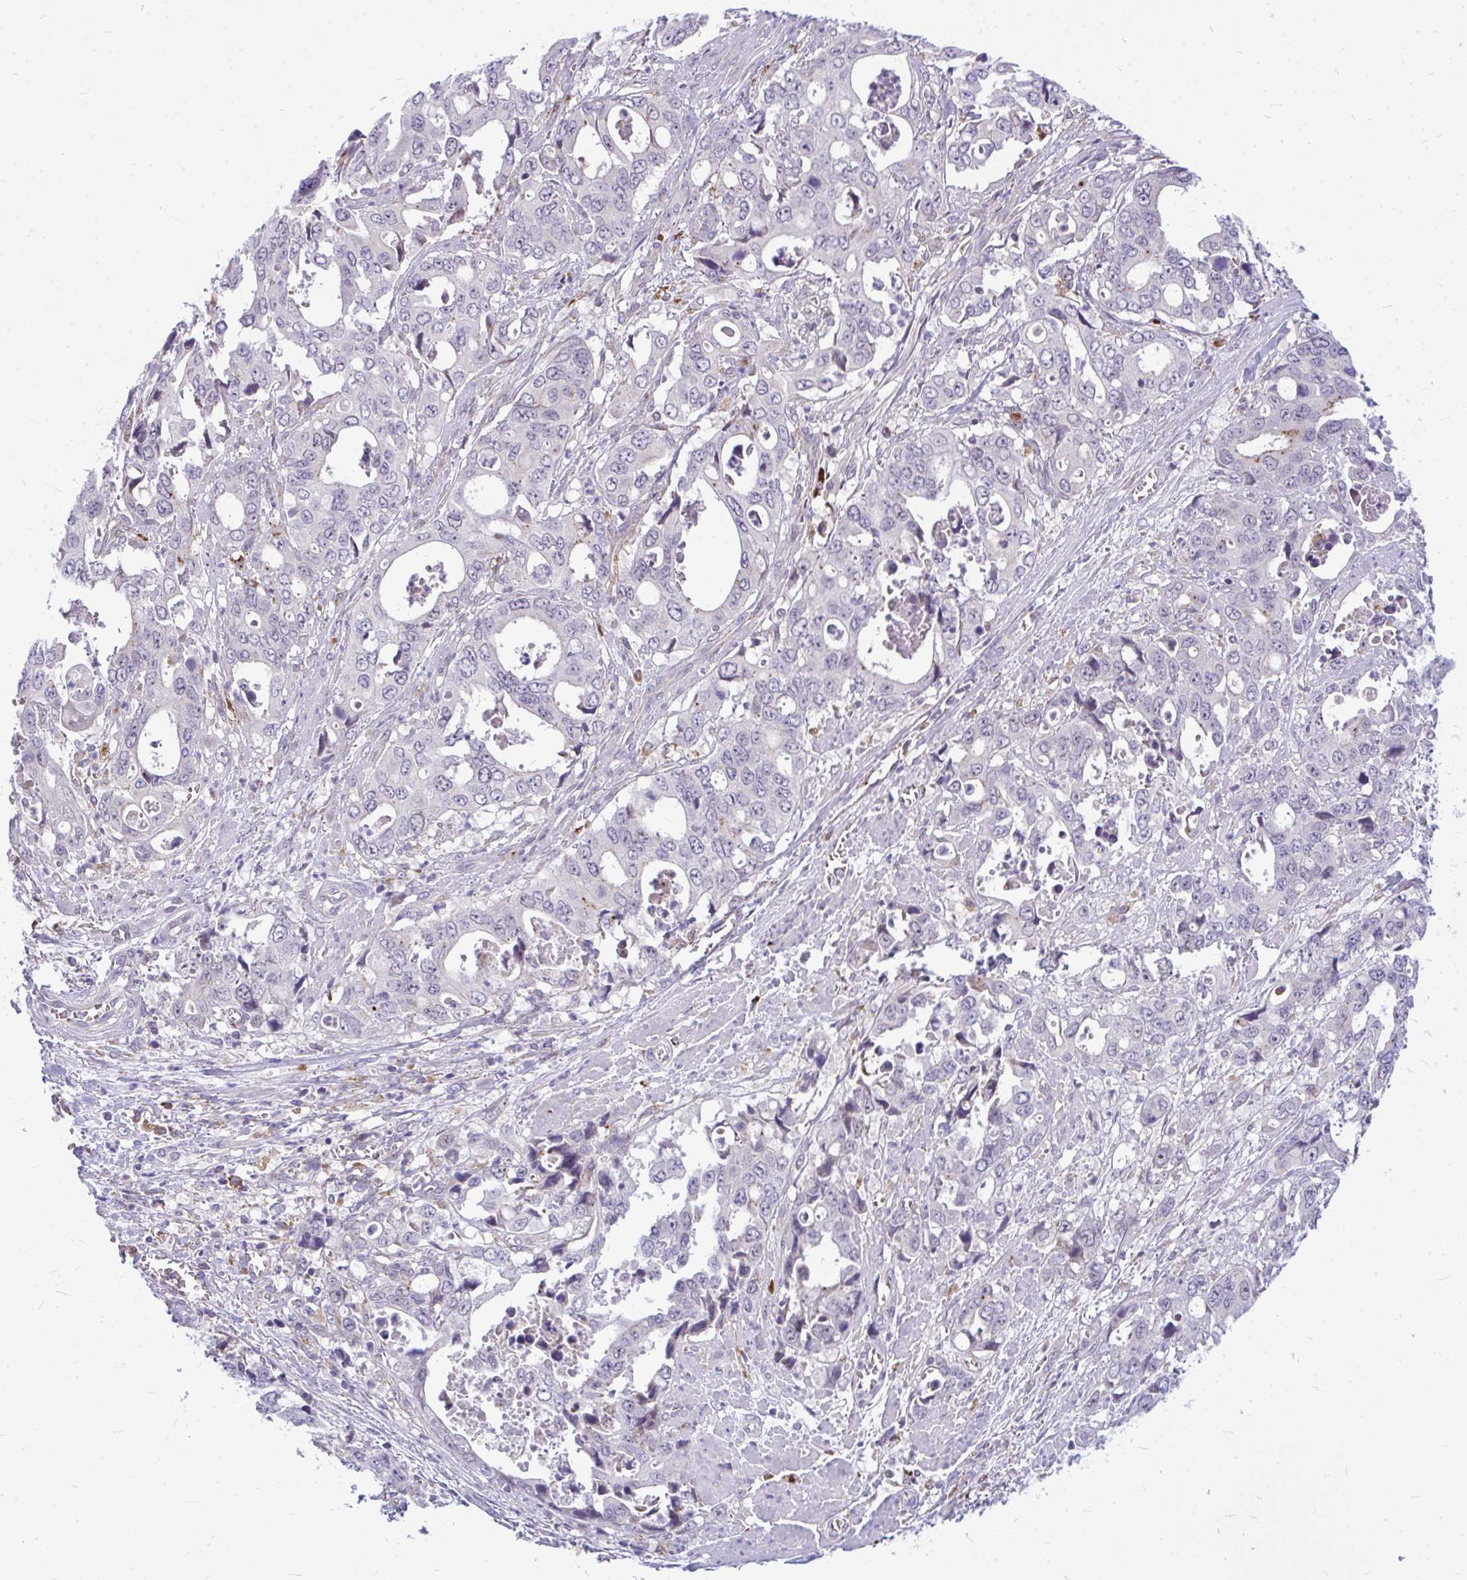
{"staining": {"intensity": "negative", "quantity": "none", "location": "none"}, "tissue": "stomach cancer", "cell_type": "Tumor cells", "image_type": "cancer", "snomed": [{"axis": "morphology", "description": "Adenocarcinoma, NOS"}, {"axis": "topography", "description": "Stomach, upper"}], "caption": "Stomach cancer (adenocarcinoma) was stained to show a protein in brown. There is no significant expression in tumor cells.", "gene": "ZSCAN25", "patient": {"sex": "male", "age": 74}}